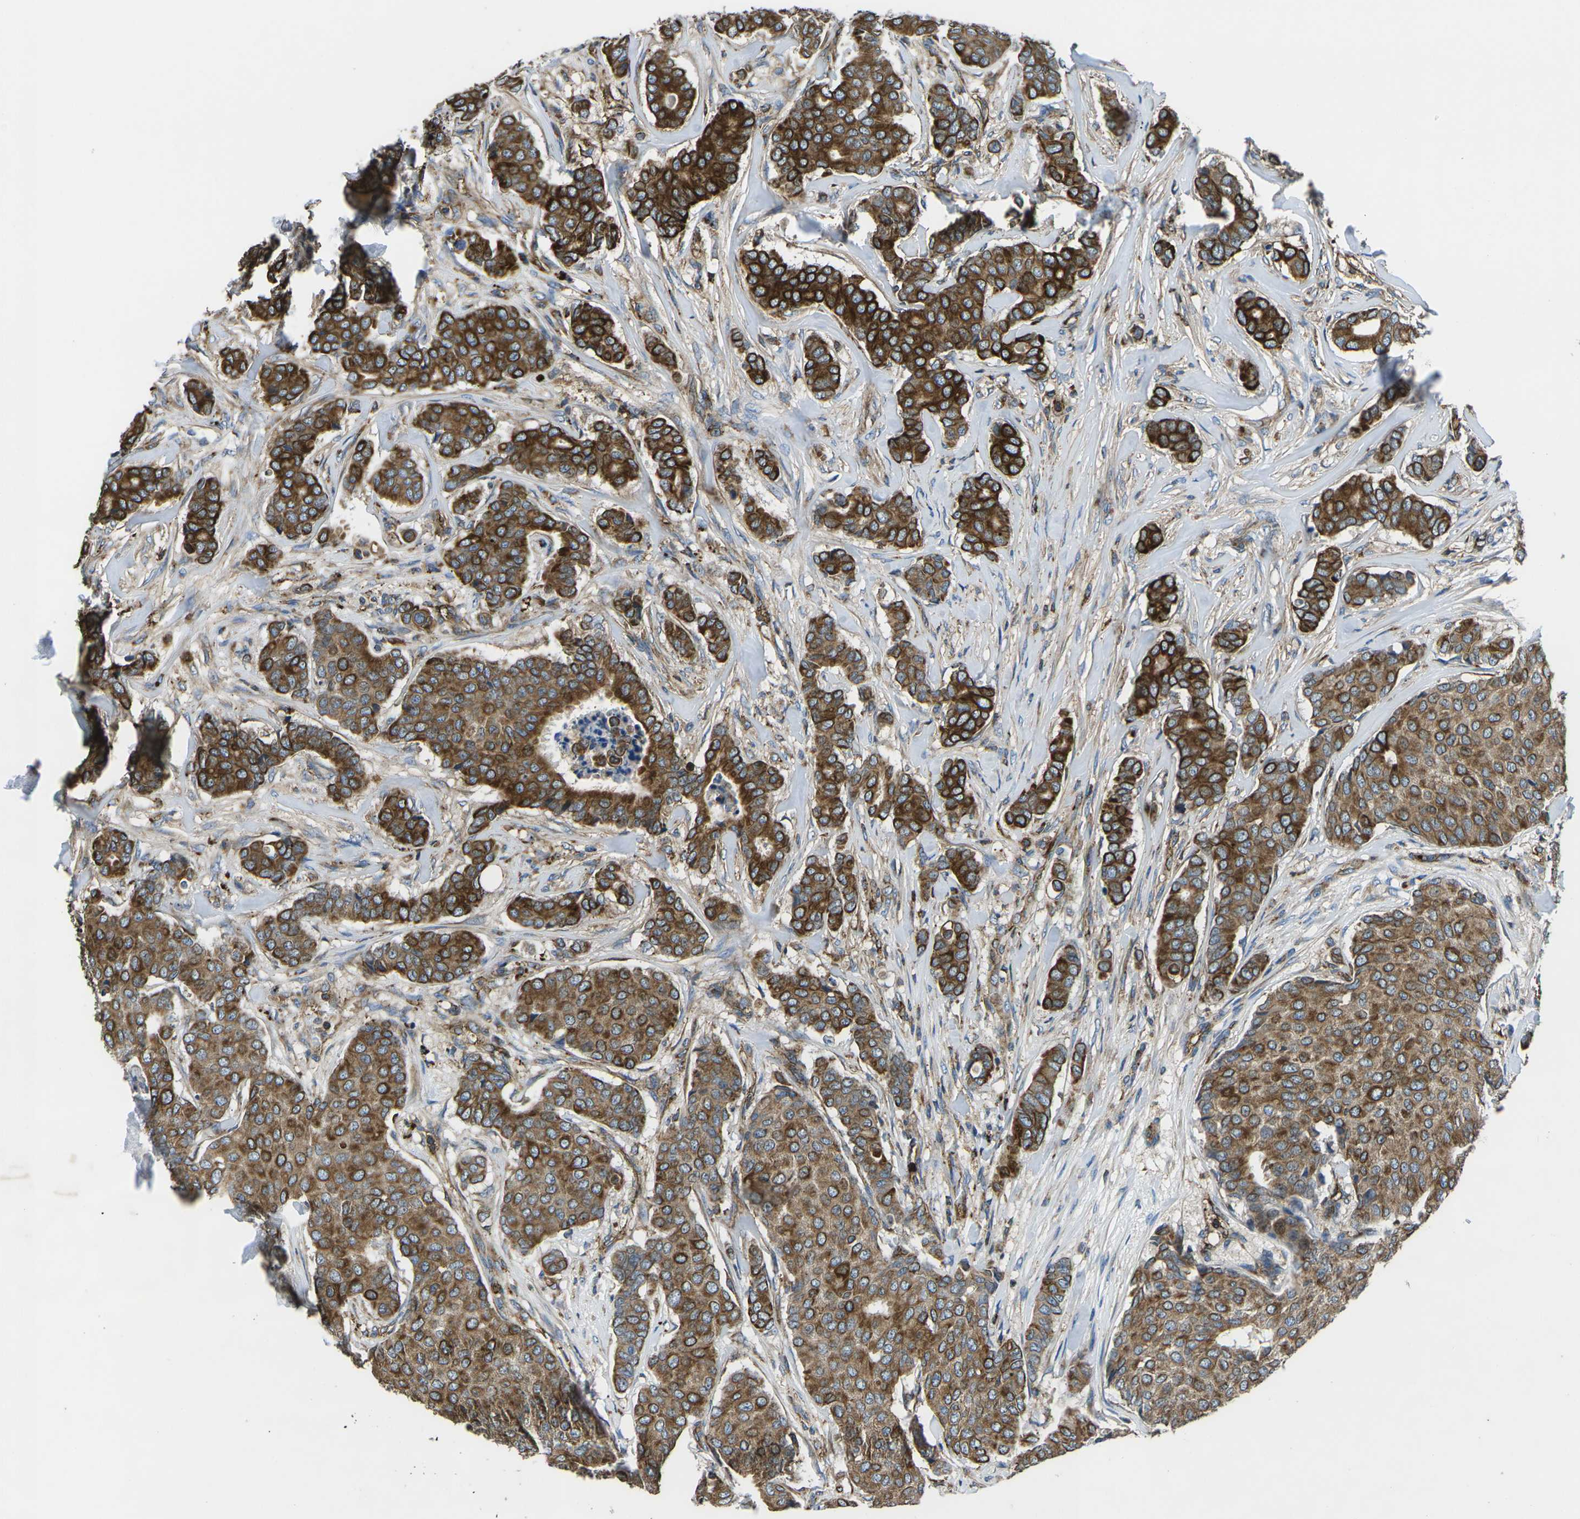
{"staining": {"intensity": "strong", "quantity": ">75%", "location": "cytoplasmic/membranous"}, "tissue": "breast cancer", "cell_type": "Tumor cells", "image_type": "cancer", "snomed": [{"axis": "morphology", "description": "Duct carcinoma"}, {"axis": "topography", "description": "Breast"}], "caption": "Human invasive ductal carcinoma (breast) stained with a brown dye displays strong cytoplasmic/membranous positive positivity in about >75% of tumor cells.", "gene": "KCNJ15", "patient": {"sex": "female", "age": 75}}